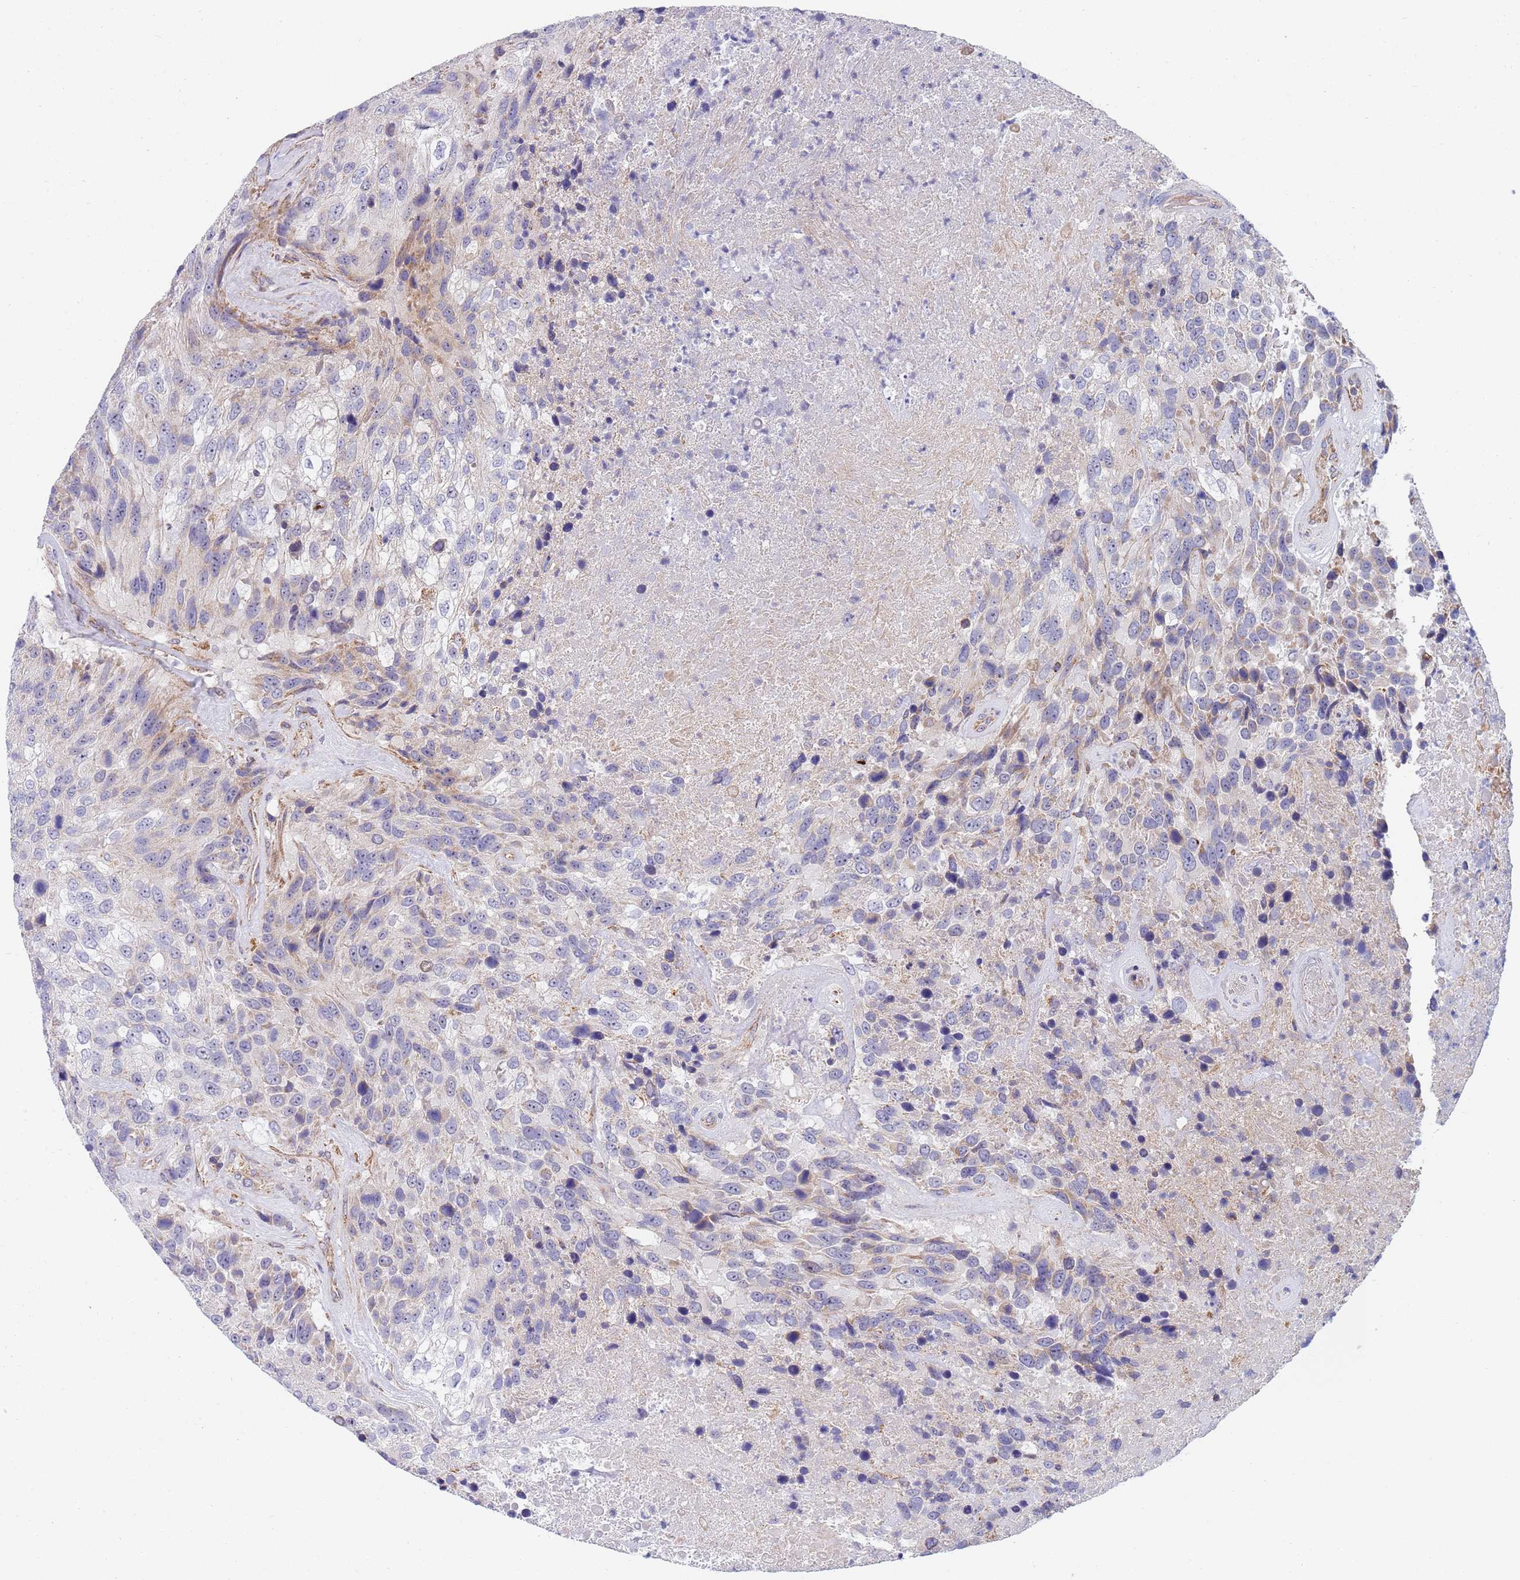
{"staining": {"intensity": "weak", "quantity": "25%-75%", "location": "cytoplasmic/membranous"}, "tissue": "urothelial cancer", "cell_type": "Tumor cells", "image_type": "cancer", "snomed": [{"axis": "morphology", "description": "Urothelial carcinoma, High grade"}, {"axis": "topography", "description": "Urinary bladder"}], "caption": "IHC (DAB (3,3'-diaminobenzidine)) staining of urothelial carcinoma (high-grade) exhibits weak cytoplasmic/membranous protein positivity in about 25%-75% of tumor cells. (Stains: DAB (3,3'-diaminobenzidine) in brown, nuclei in blue, Microscopy: brightfield microscopy at high magnification).", "gene": "PWWP3A", "patient": {"sex": "female", "age": 70}}